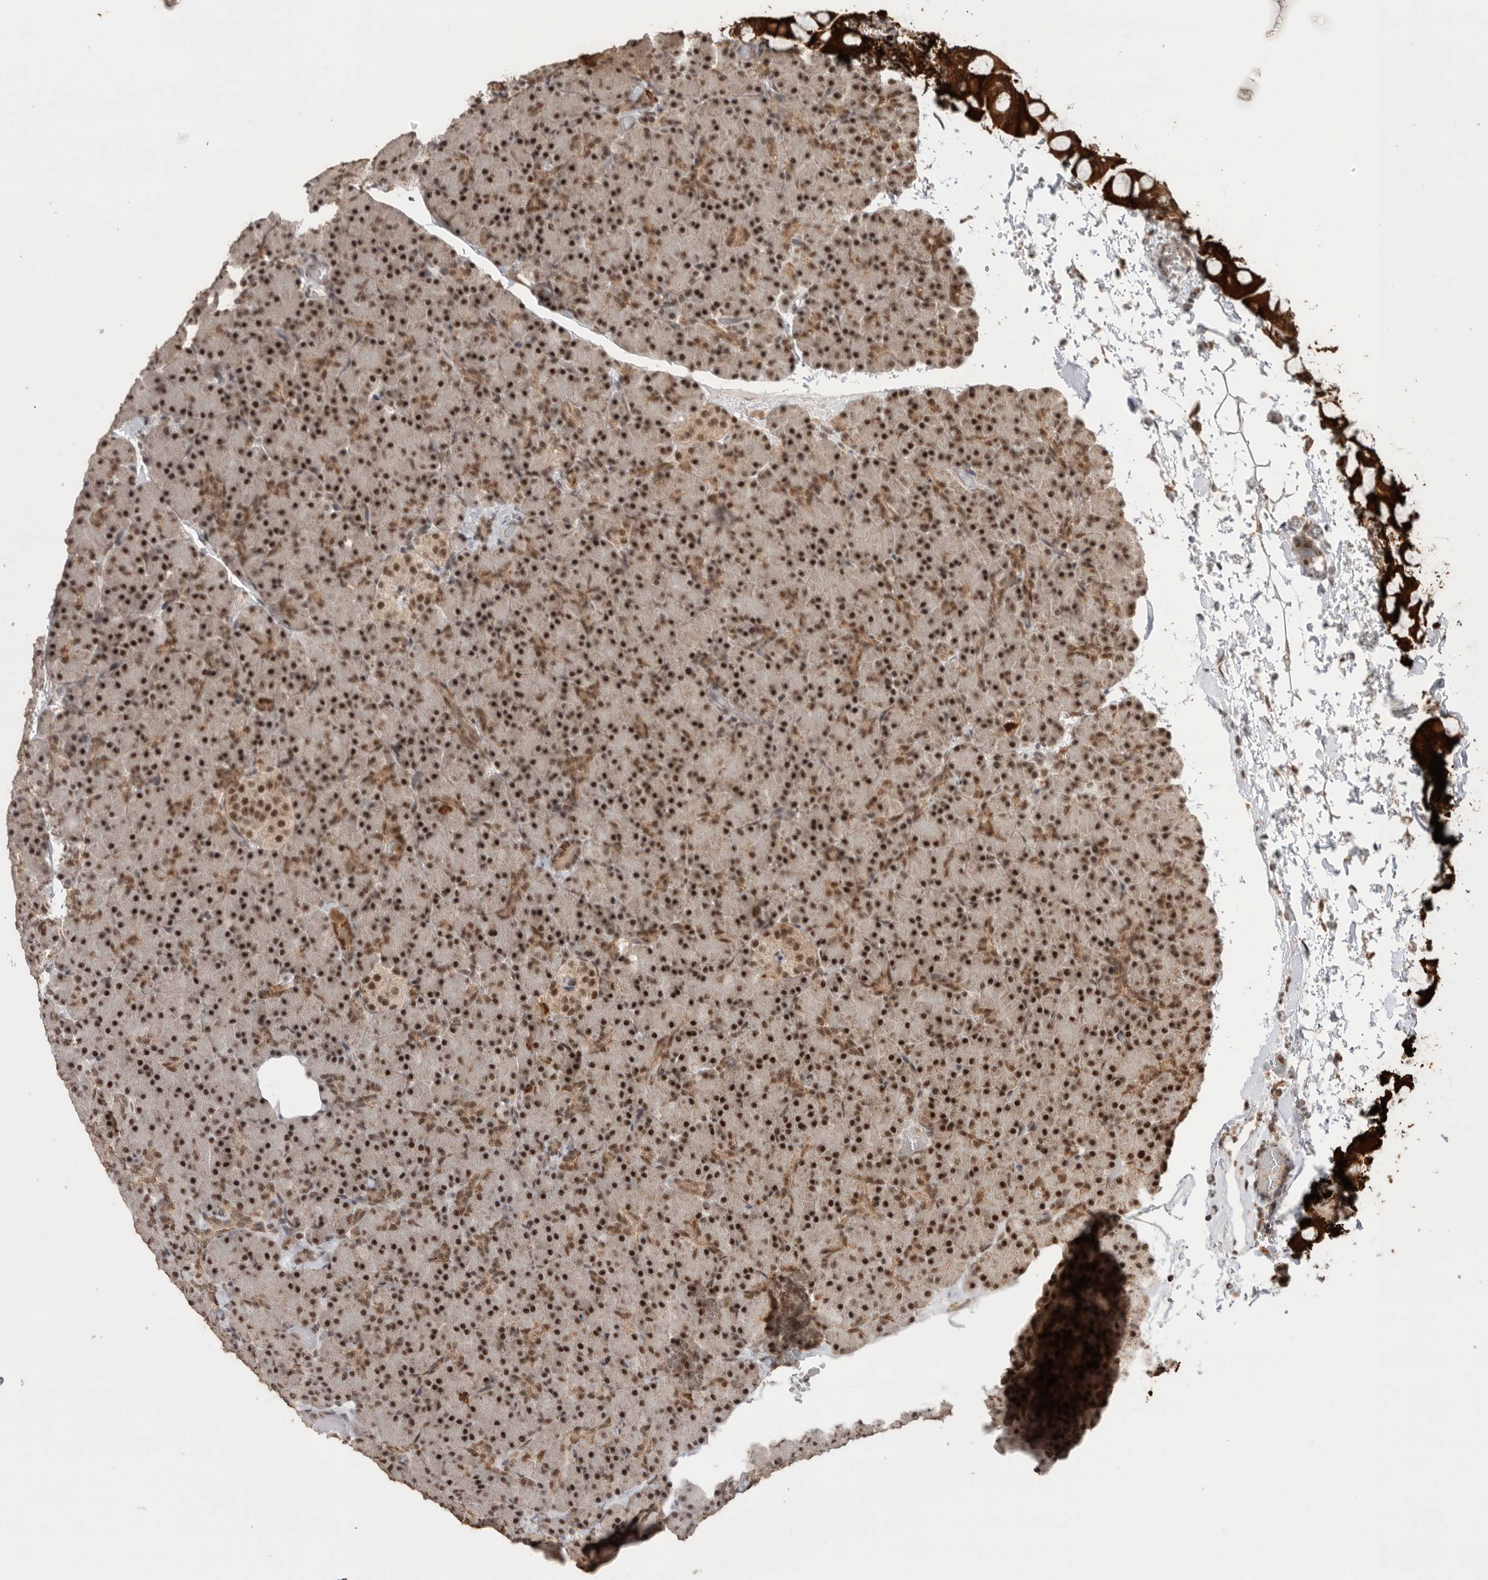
{"staining": {"intensity": "strong", "quantity": ">75%", "location": "cytoplasmic/membranous,nuclear"}, "tissue": "pancreas", "cell_type": "Exocrine glandular cells", "image_type": "normal", "snomed": [{"axis": "morphology", "description": "Normal tissue, NOS"}, {"axis": "topography", "description": "Pancreas"}], "caption": "IHC (DAB (3,3'-diaminobenzidine)) staining of normal pancreas demonstrates strong cytoplasmic/membranous,nuclear protein expression in about >75% of exocrine glandular cells. Using DAB (3,3'-diaminobenzidine) (brown) and hematoxylin (blue) stains, captured at high magnification using brightfield microscopy.", "gene": "PPP1R10", "patient": {"sex": "female", "age": 43}}